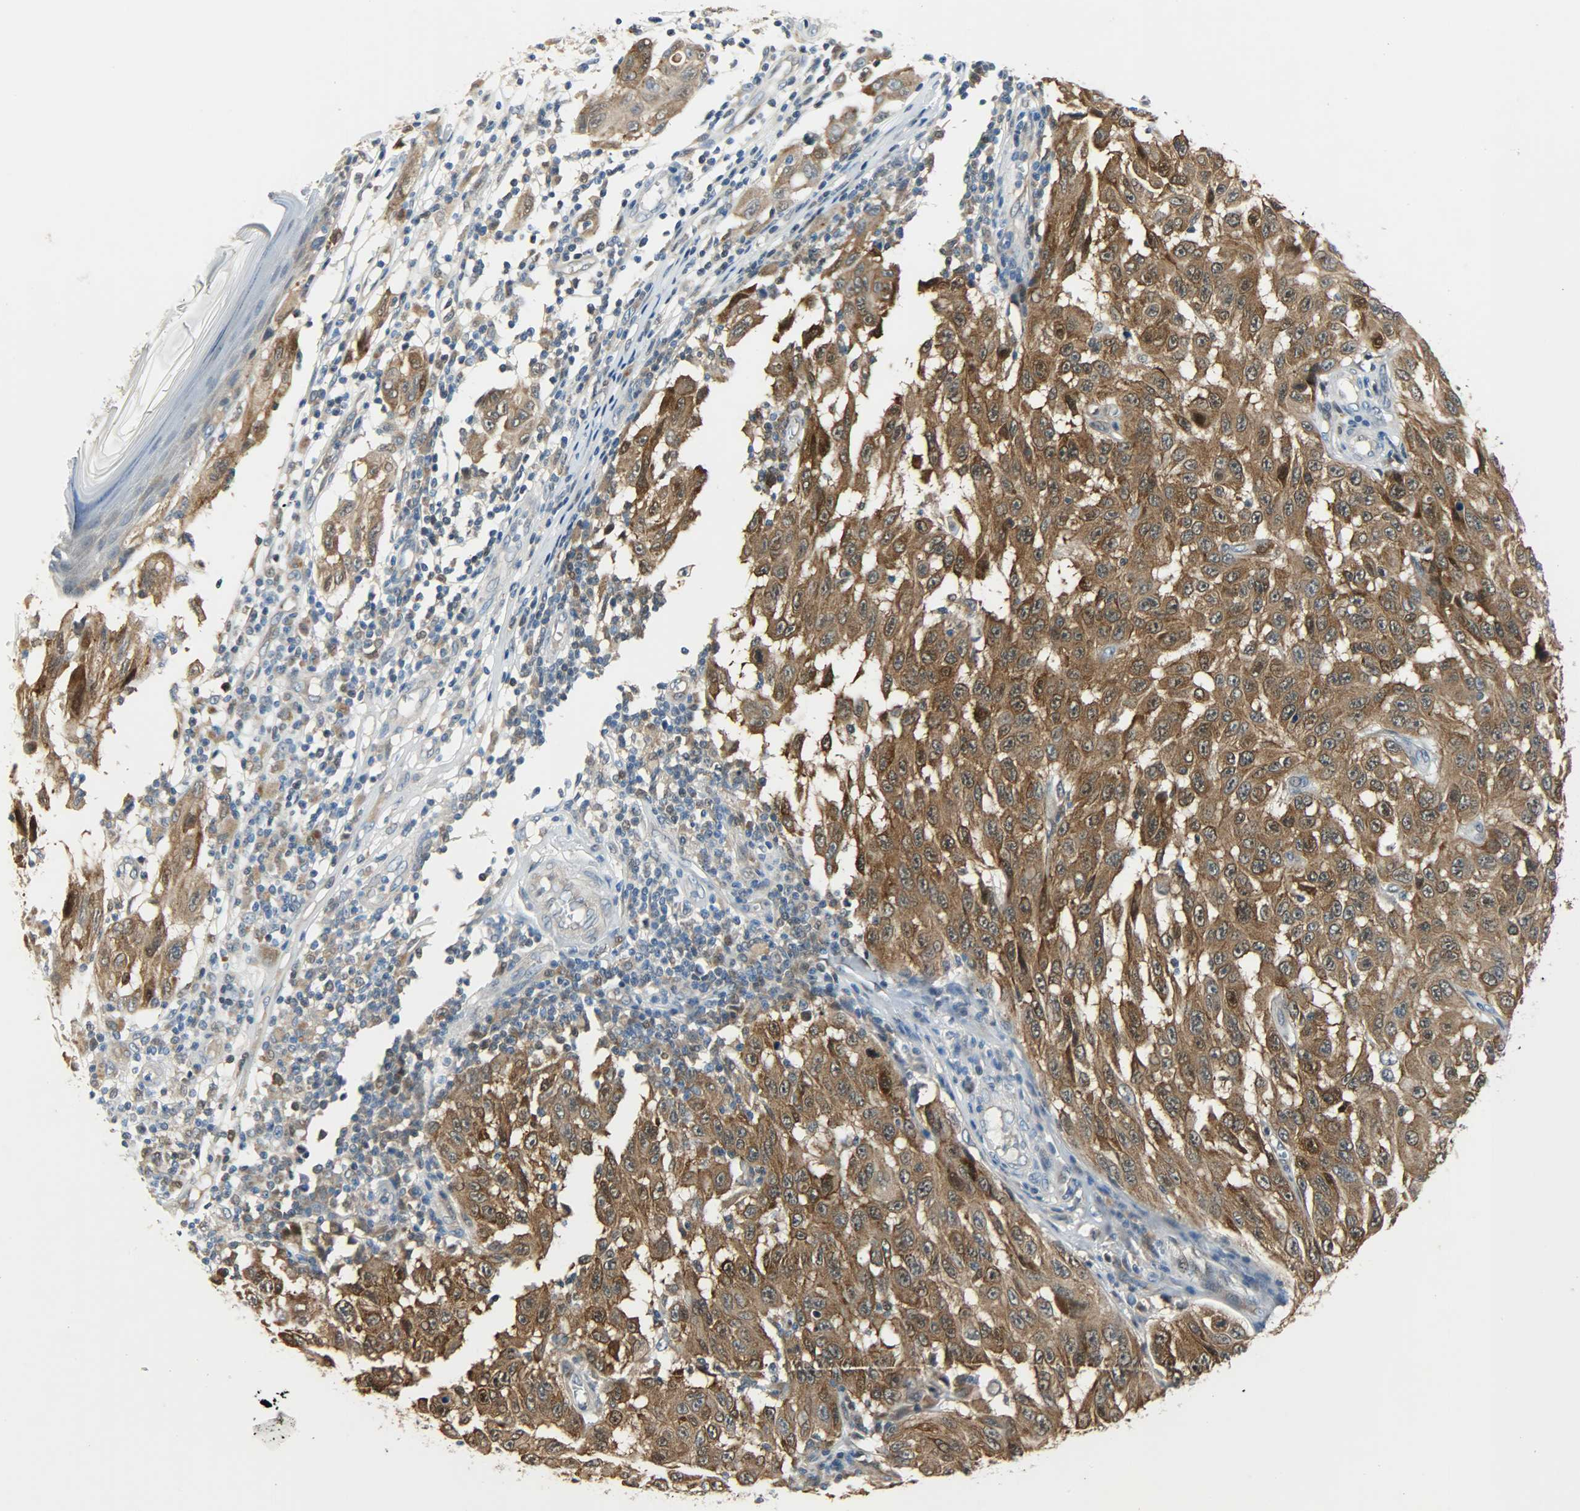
{"staining": {"intensity": "strong", "quantity": ">75%", "location": "cytoplasmic/membranous"}, "tissue": "melanoma", "cell_type": "Tumor cells", "image_type": "cancer", "snomed": [{"axis": "morphology", "description": "Malignant melanoma, NOS"}, {"axis": "topography", "description": "Skin"}], "caption": "Melanoma stained with DAB IHC reveals high levels of strong cytoplasmic/membranous expression in approximately >75% of tumor cells.", "gene": "EIF4EBP1", "patient": {"sex": "male", "age": 30}}